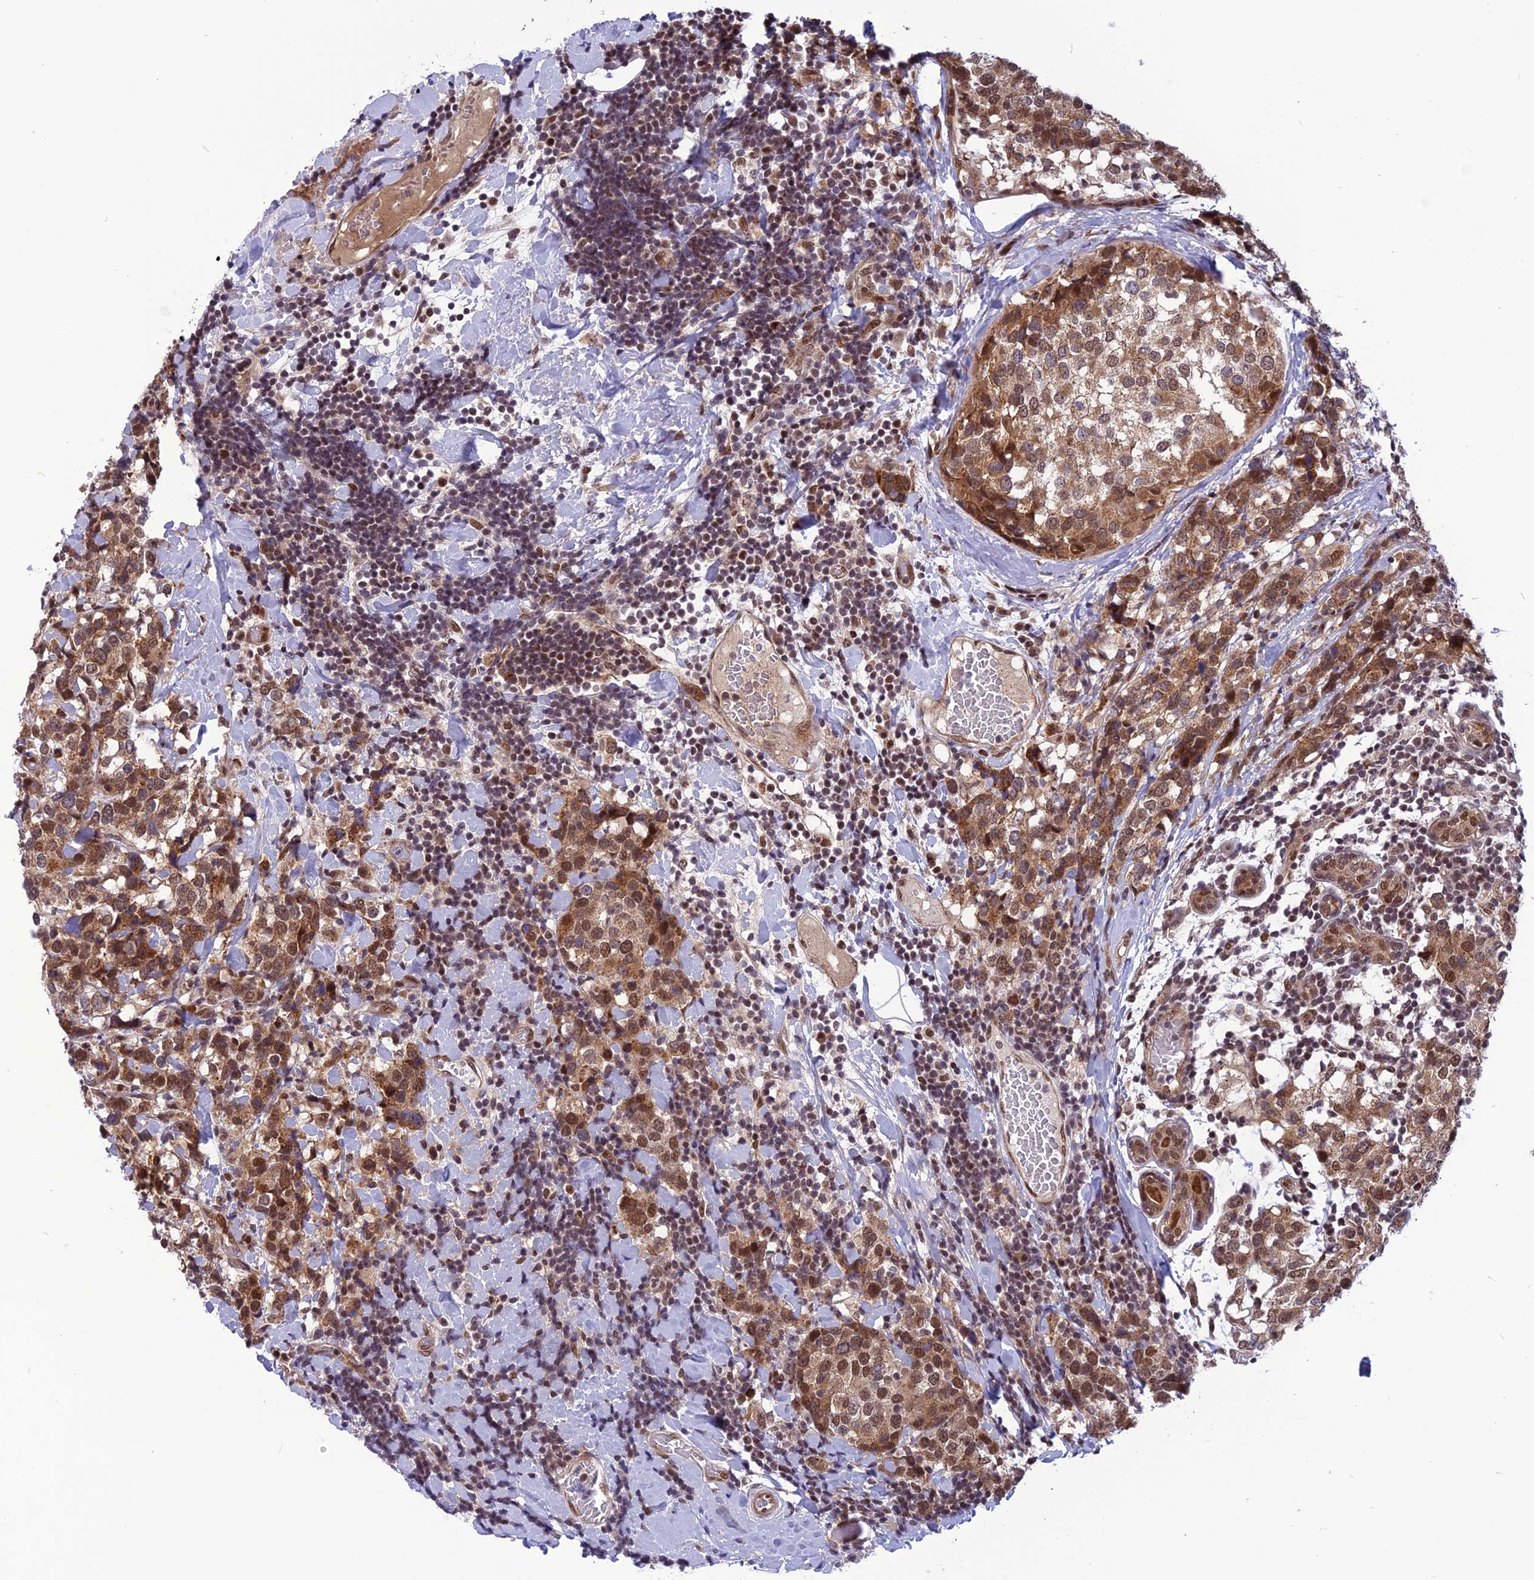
{"staining": {"intensity": "moderate", "quantity": ">75%", "location": "cytoplasmic/membranous,nuclear"}, "tissue": "breast cancer", "cell_type": "Tumor cells", "image_type": "cancer", "snomed": [{"axis": "morphology", "description": "Lobular carcinoma"}, {"axis": "topography", "description": "Breast"}], "caption": "Tumor cells display medium levels of moderate cytoplasmic/membranous and nuclear staining in about >75% of cells in breast cancer. The protein is stained brown, and the nuclei are stained in blue (DAB IHC with brightfield microscopy, high magnification).", "gene": "RTRAF", "patient": {"sex": "female", "age": 59}}